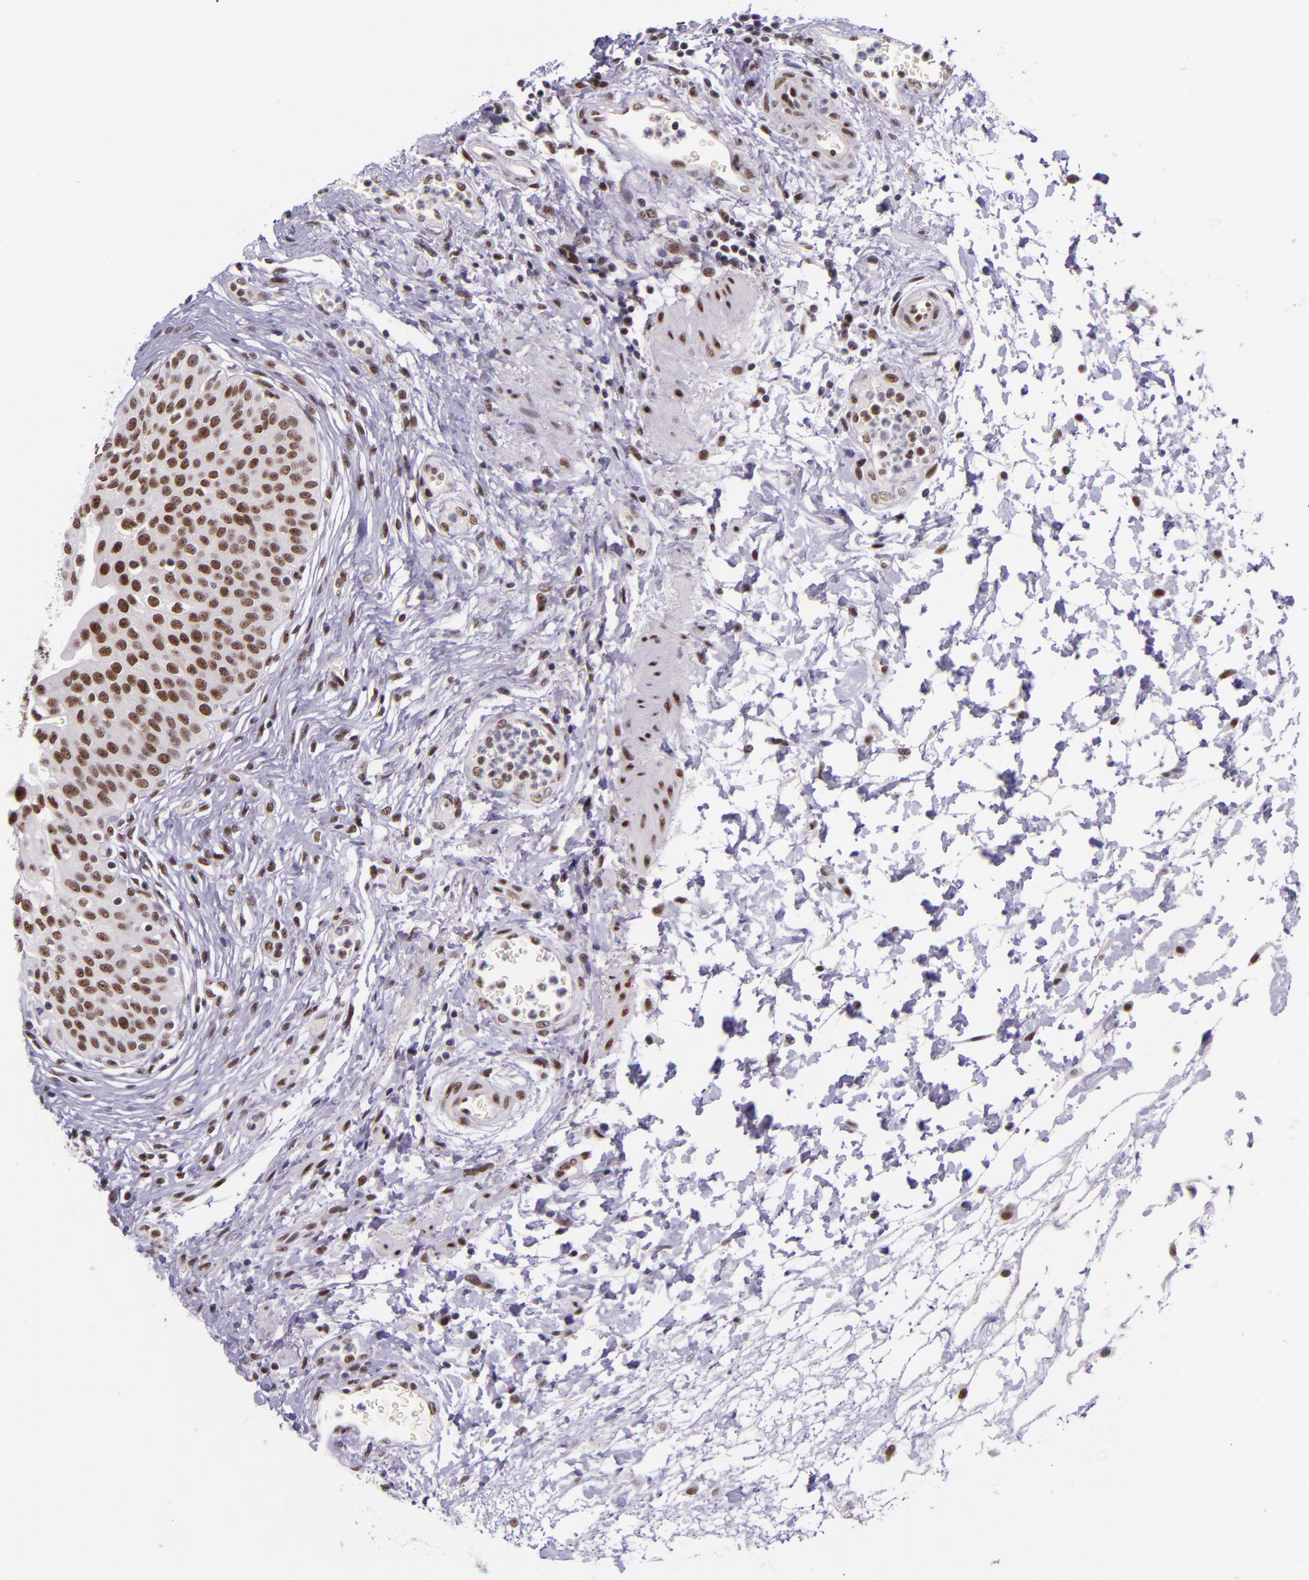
{"staining": {"intensity": "strong", "quantity": ">75%", "location": "nuclear"}, "tissue": "urinary bladder", "cell_type": "Urothelial cells", "image_type": "normal", "snomed": [{"axis": "morphology", "description": "Normal tissue, NOS"}, {"axis": "topography", "description": "Smooth muscle"}, {"axis": "topography", "description": "Urinary bladder"}], "caption": "Unremarkable urinary bladder was stained to show a protein in brown. There is high levels of strong nuclear expression in approximately >75% of urothelial cells. Immunohistochemistry stains the protein of interest in brown and the nuclei are stained blue.", "gene": "GPKOW", "patient": {"sex": "male", "age": 35}}